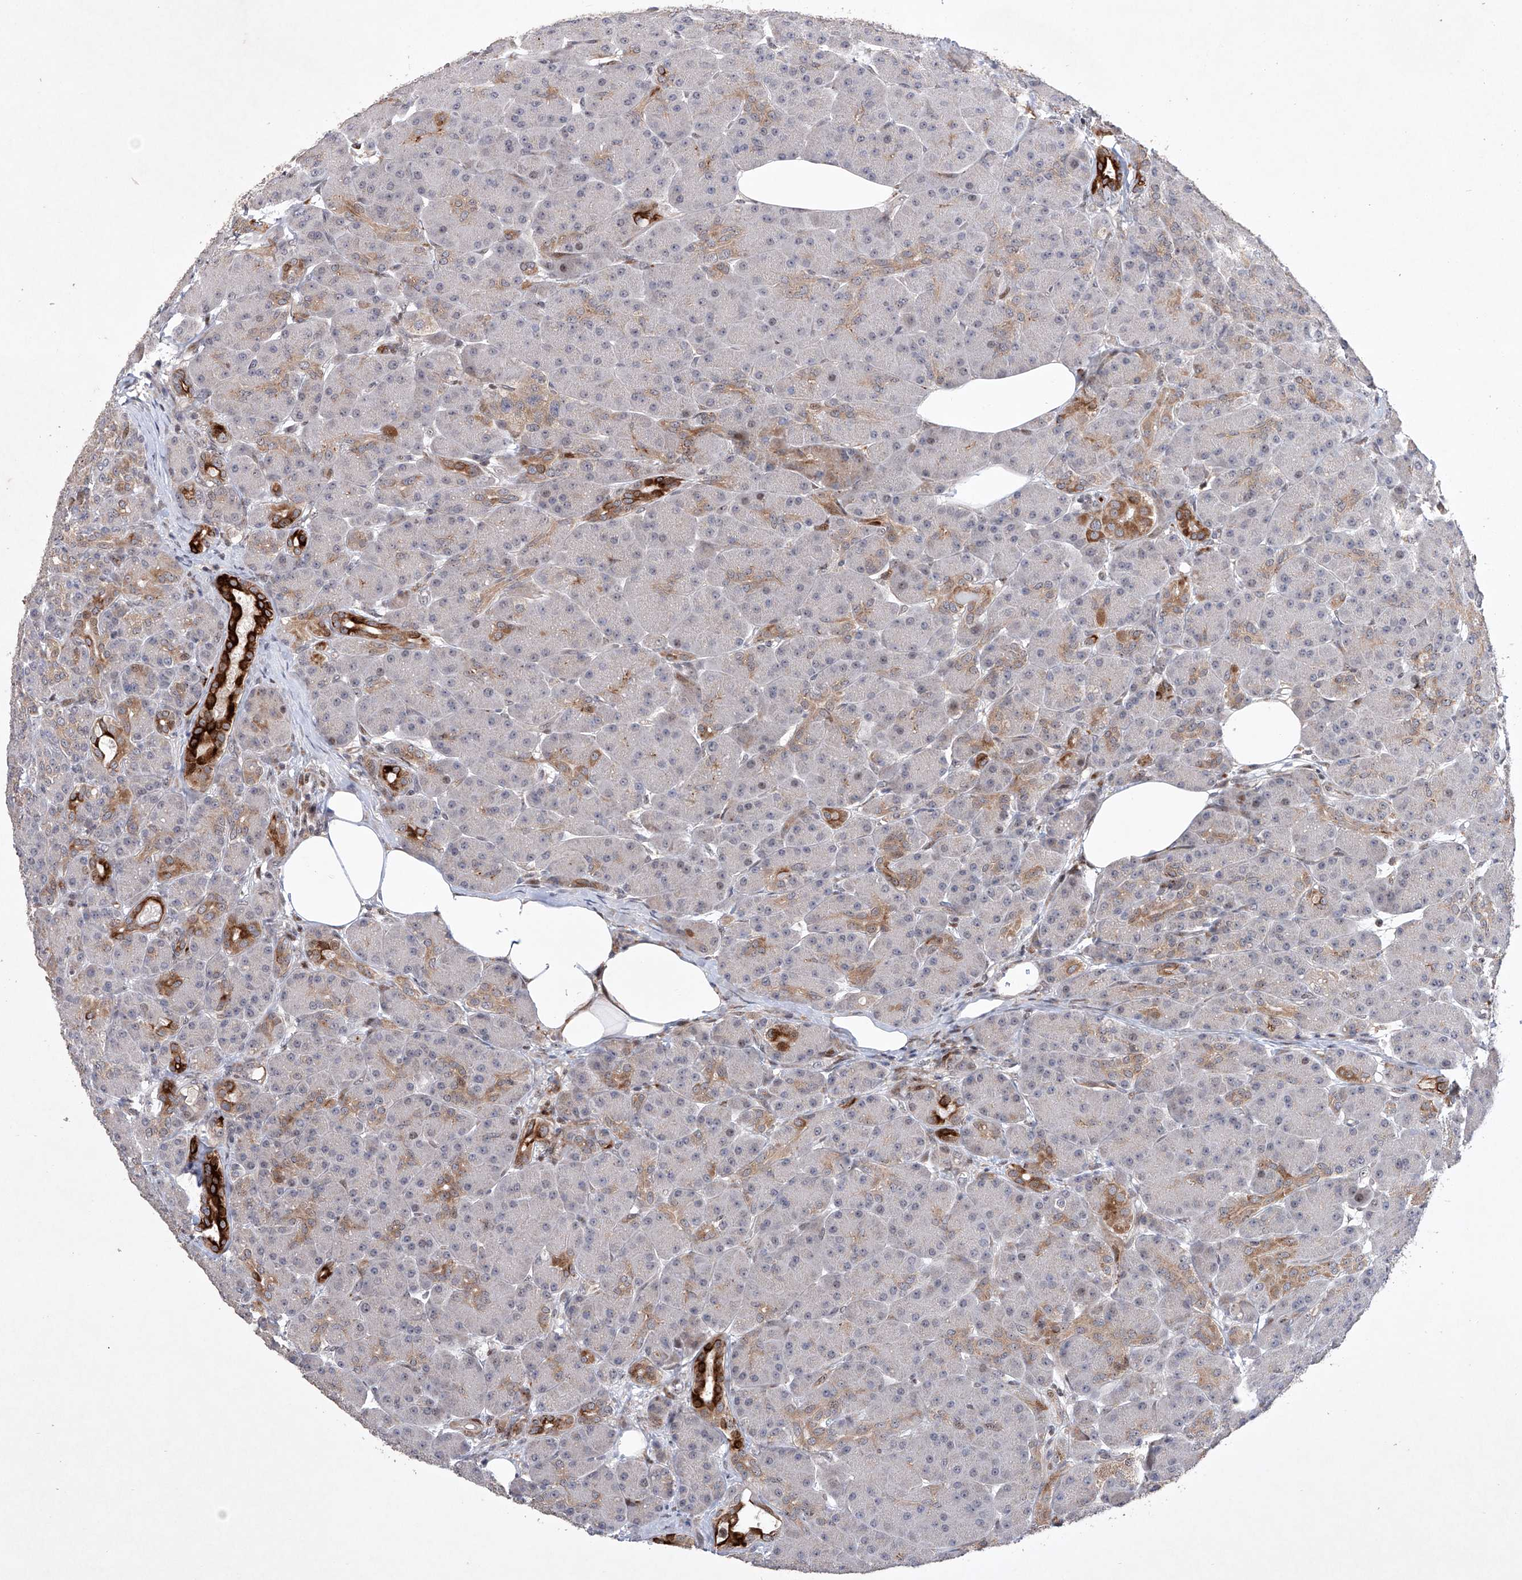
{"staining": {"intensity": "moderate", "quantity": "<25%", "location": "cytoplasmic/membranous"}, "tissue": "pancreas", "cell_type": "Exocrine glandular cells", "image_type": "normal", "snomed": [{"axis": "morphology", "description": "Normal tissue, NOS"}, {"axis": "topography", "description": "Pancreas"}], "caption": "This image shows immunohistochemistry staining of unremarkable human pancreas, with low moderate cytoplasmic/membranous positivity in about <25% of exocrine glandular cells.", "gene": "AFG1L", "patient": {"sex": "male", "age": 63}}